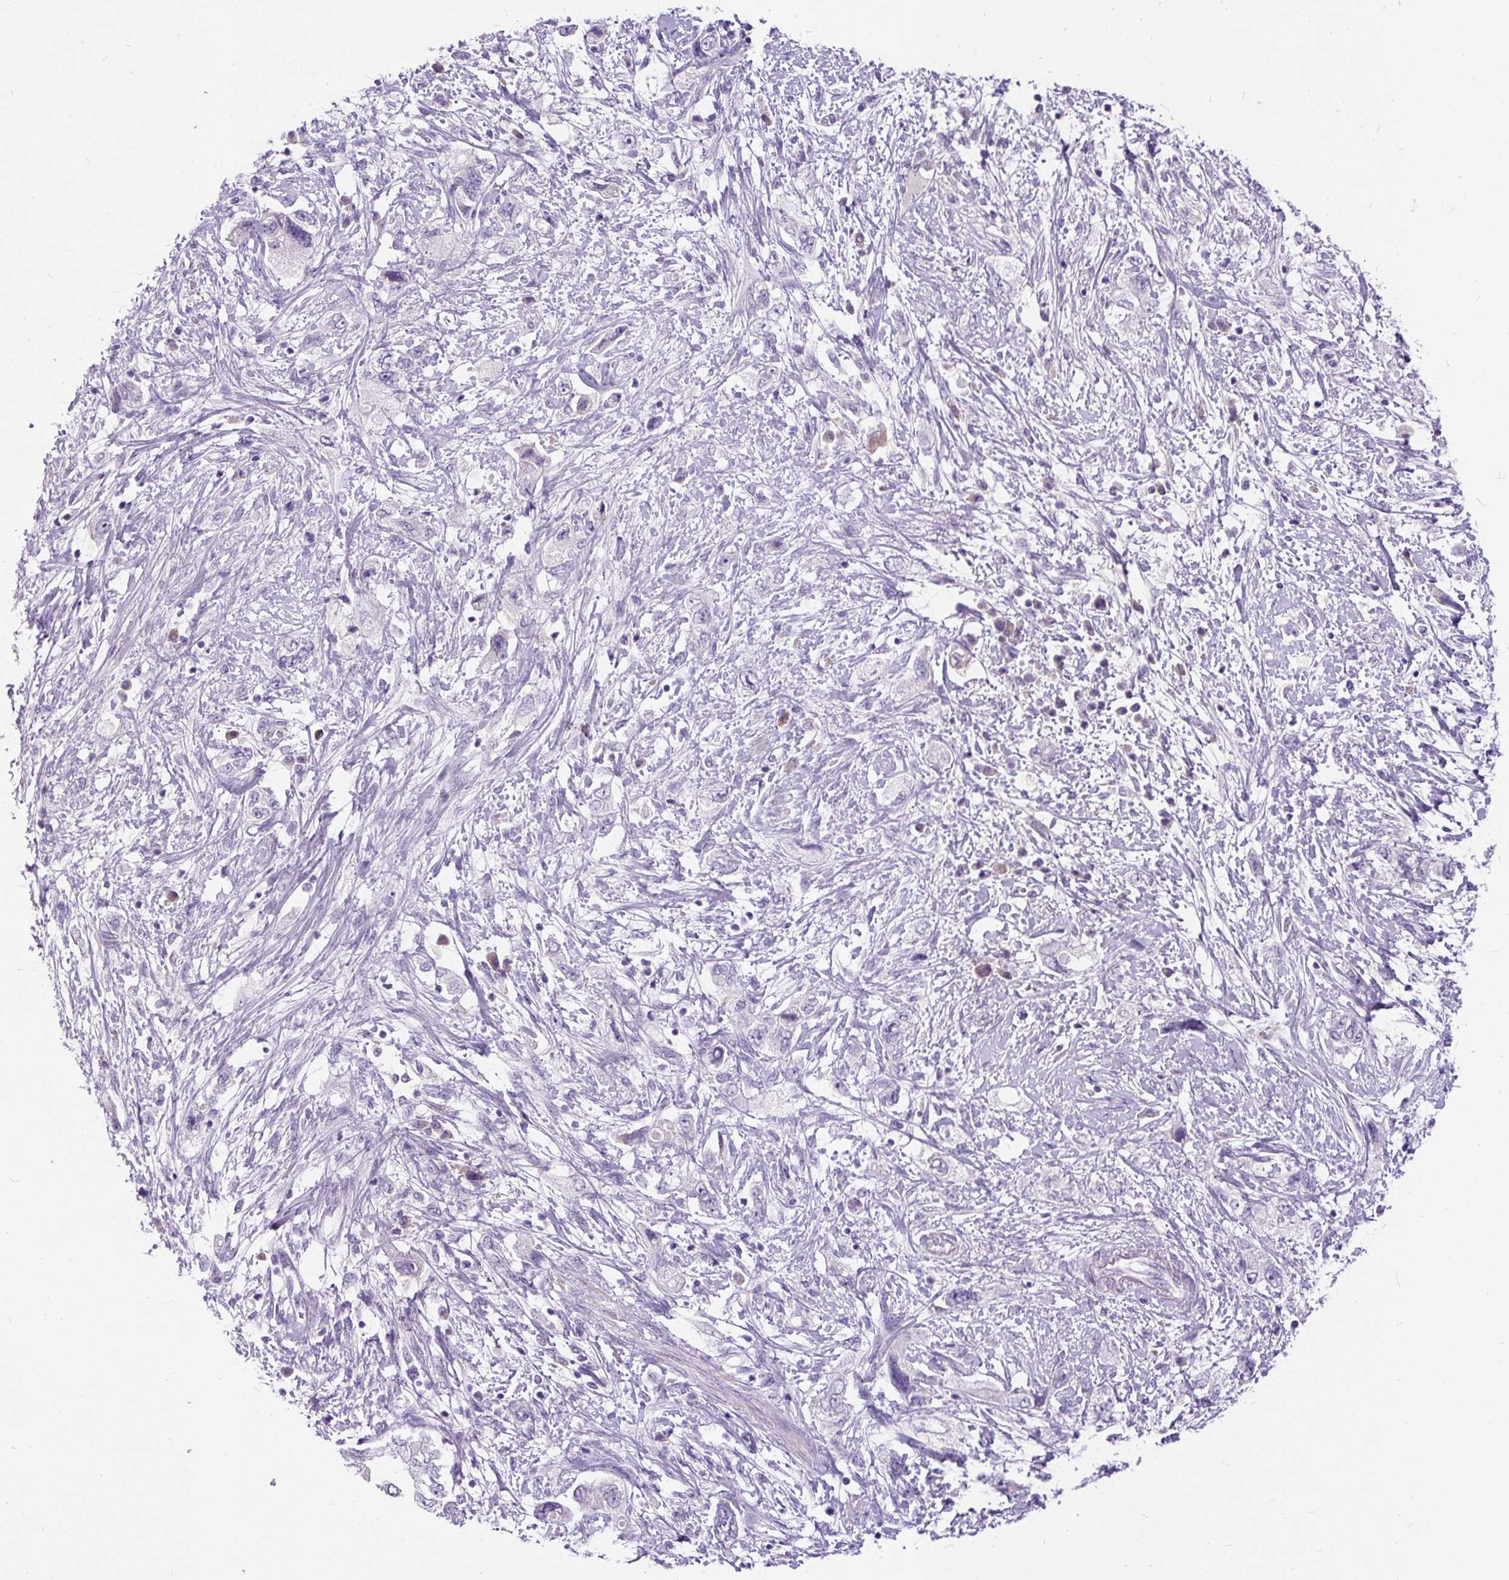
{"staining": {"intensity": "negative", "quantity": "none", "location": "none"}, "tissue": "pancreatic cancer", "cell_type": "Tumor cells", "image_type": "cancer", "snomed": [{"axis": "morphology", "description": "Adenocarcinoma, NOS"}, {"axis": "topography", "description": "Pancreas"}], "caption": "Pancreatic adenocarcinoma was stained to show a protein in brown. There is no significant staining in tumor cells.", "gene": "KRTAP20-3", "patient": {"sex": "female", "age": 73}}